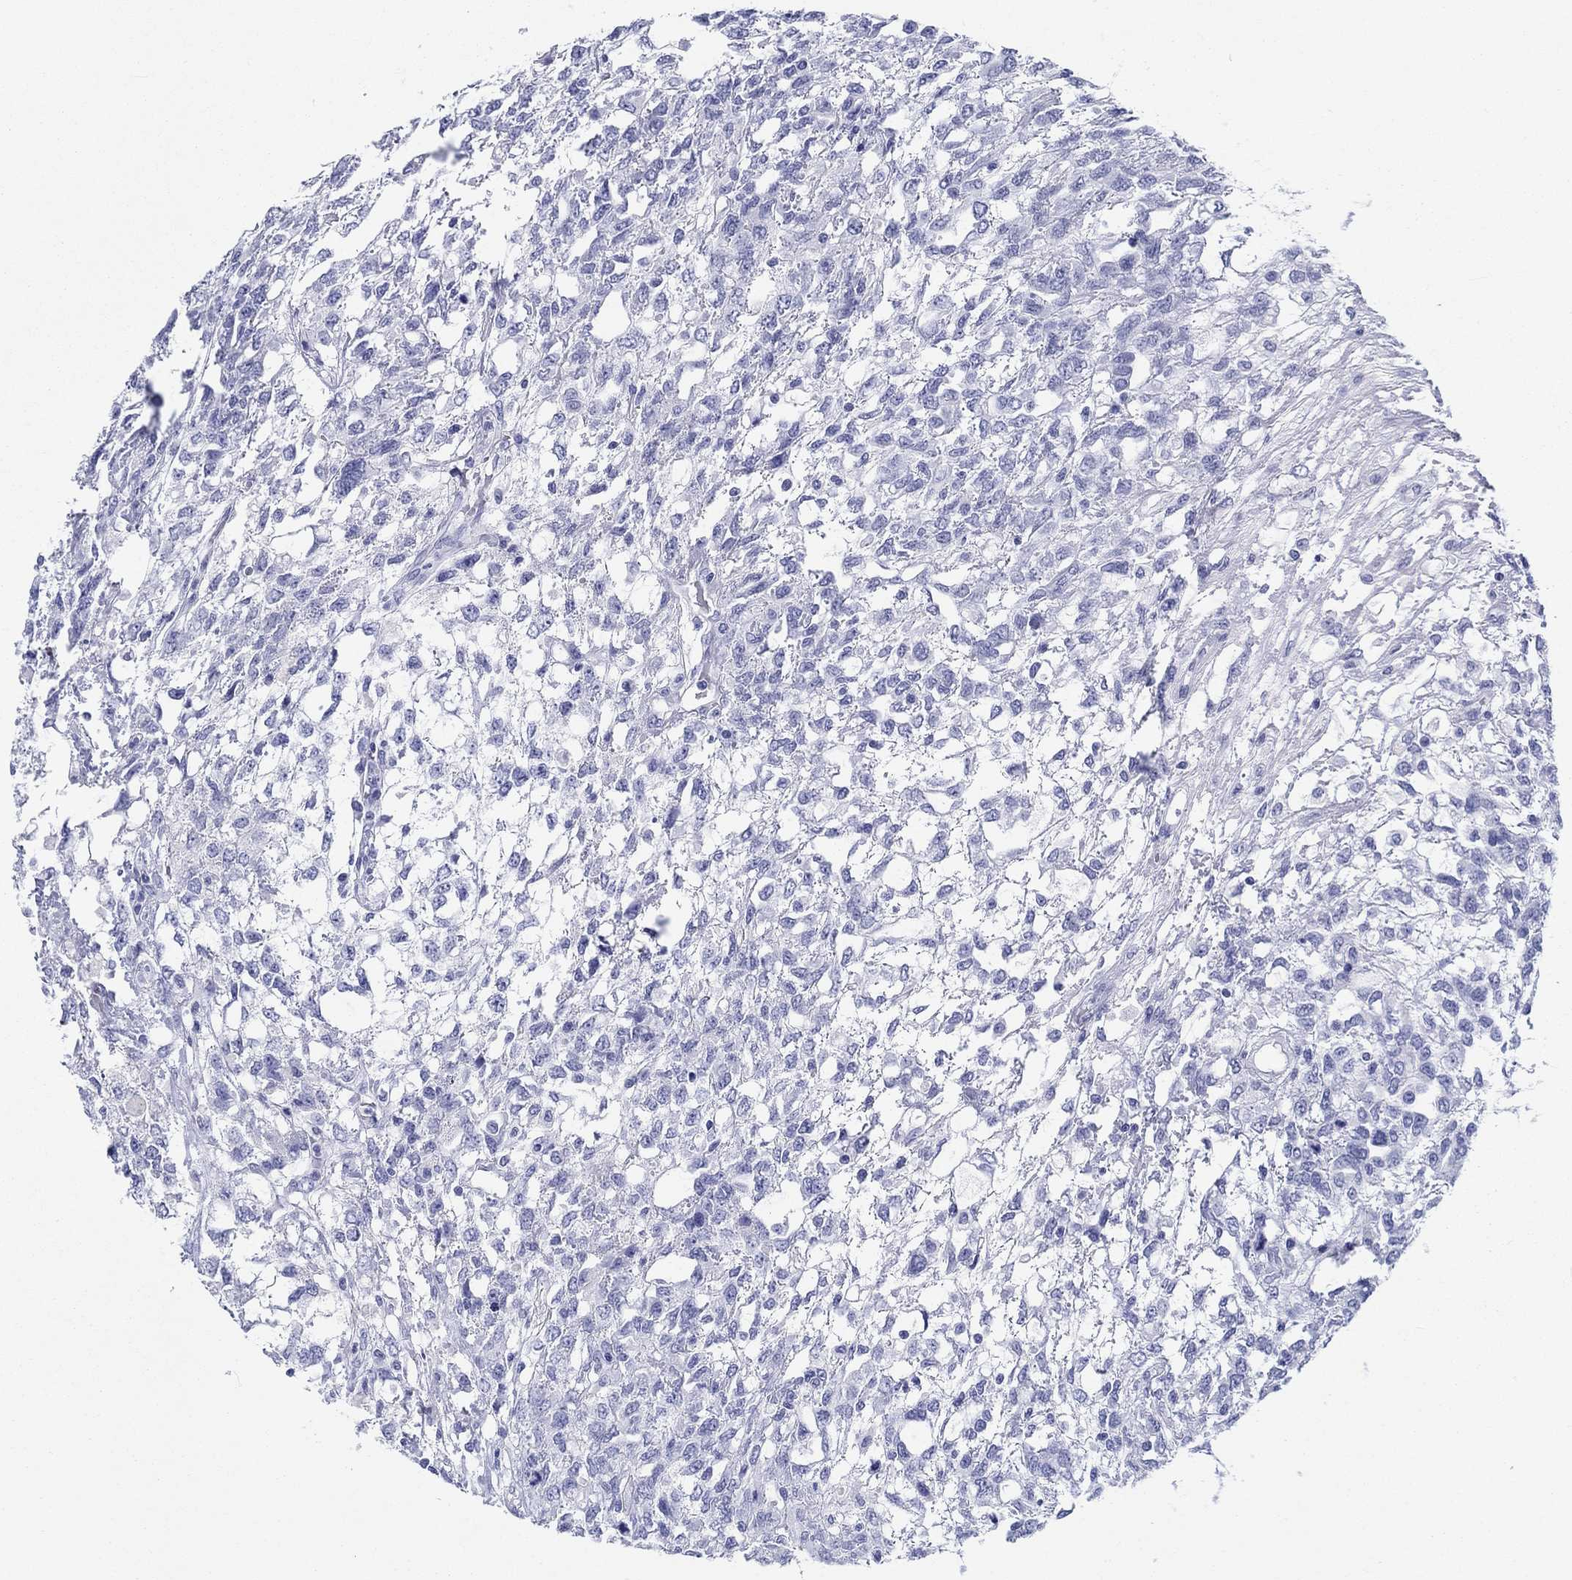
{"staining": {"intensity": "negative", "quantity": "none", "location": "none"}, "tissue": "testis cancer", "cell_type": "Tumor cells", "image_type": "cancer", "snomed": [{"axis": "morphology", "description": "Seminoma, NOS"}, {"axis": "topography", "description": "Testis"}], "caption": "High magnification brightfield microscopy of testis seminoma stained with DAB (3,3'-diaminobenzidine) (brown) and counterstained with hematoxylin (blue): tumor cells show no significant staining.", "gene": "H1-1", "patient": {"sex": "male", "age": 52}}